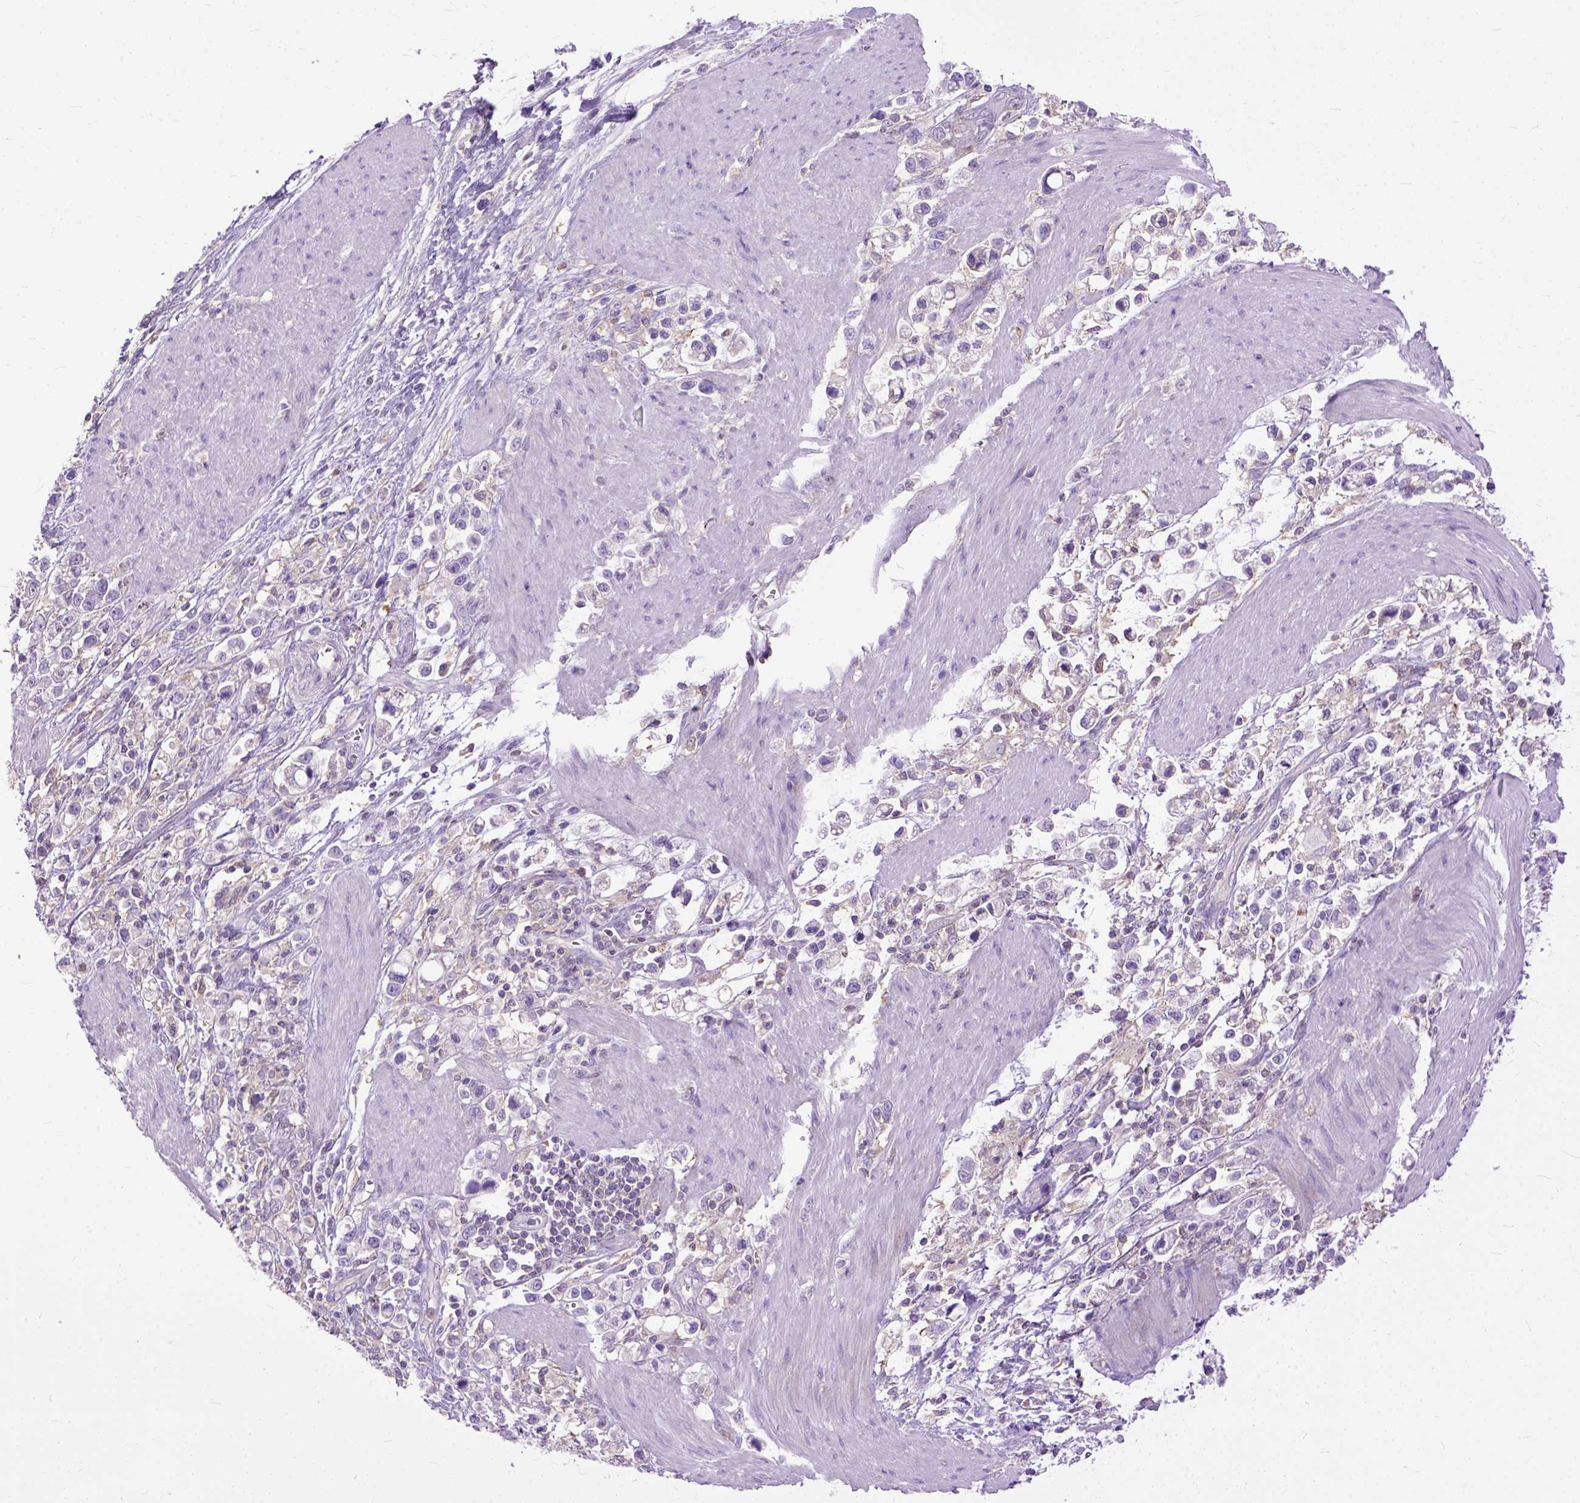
{"staining": {"intensity": "negative", "quantity": "none", "location": "none"}, "tissue": "stomach cancer", "cell_type": "Tumor cells", "image_type": "cancer", "snomed": [{"axis": "morphology", "description": "Adenocarcinoma, NOS"}, {"axis": "topography", "description": "Stomach"}], "caption": "IHC image of neoplastic tissue: stomach cancer (adenocarcinoma) stained with DAB (3,3'-diaminobenzidine) demonstrates no significant protein positivity in tumor cells. Brightfield microscopy of immunohistochemistry (IHC) stained with DAB (3,3'-diaminobenzidine) (brown) and hematoxylin (blue), captured at high magnification.", "gene": "NAMPT", "patient": {"sex": "male", "age": 63}}